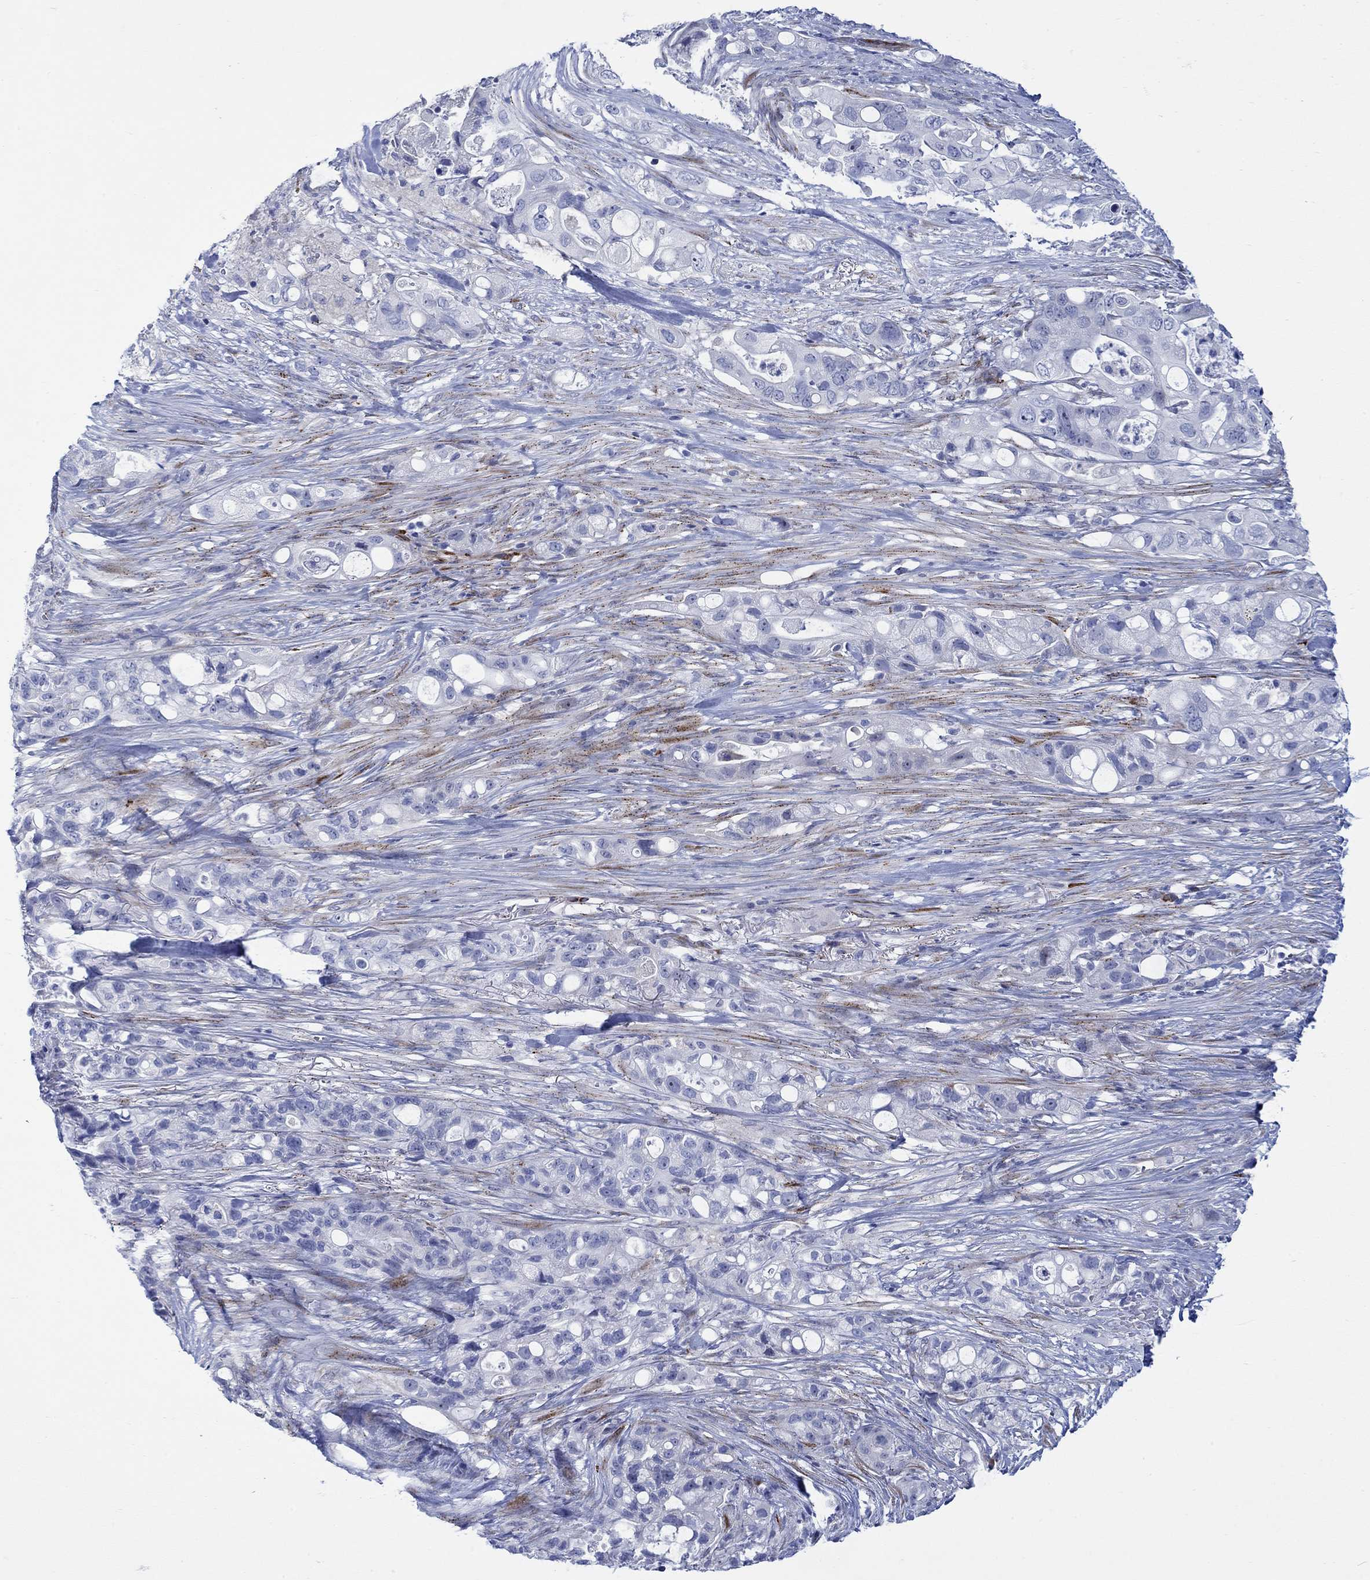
{"staining": {"intensity": "negative", "quantity": "none", "location": "none"}, "tissue": "pancreatic cancer", "cell_type": "Tumor cells", "image_type": "cancer", "snomed": [{"axis": "morphology", "description": "Adenocarcinoma, NOS"}, {"axis": "topography", "description": "Pancreas"}], "caption": "Immunohistochemistry (IHC) histopathology image of pancreatic cancer stained for a protein (brown), which reveals no positivity in tumor cells.", "gene": "KSR2", "patient": {"sex": "female", "age": 72}}